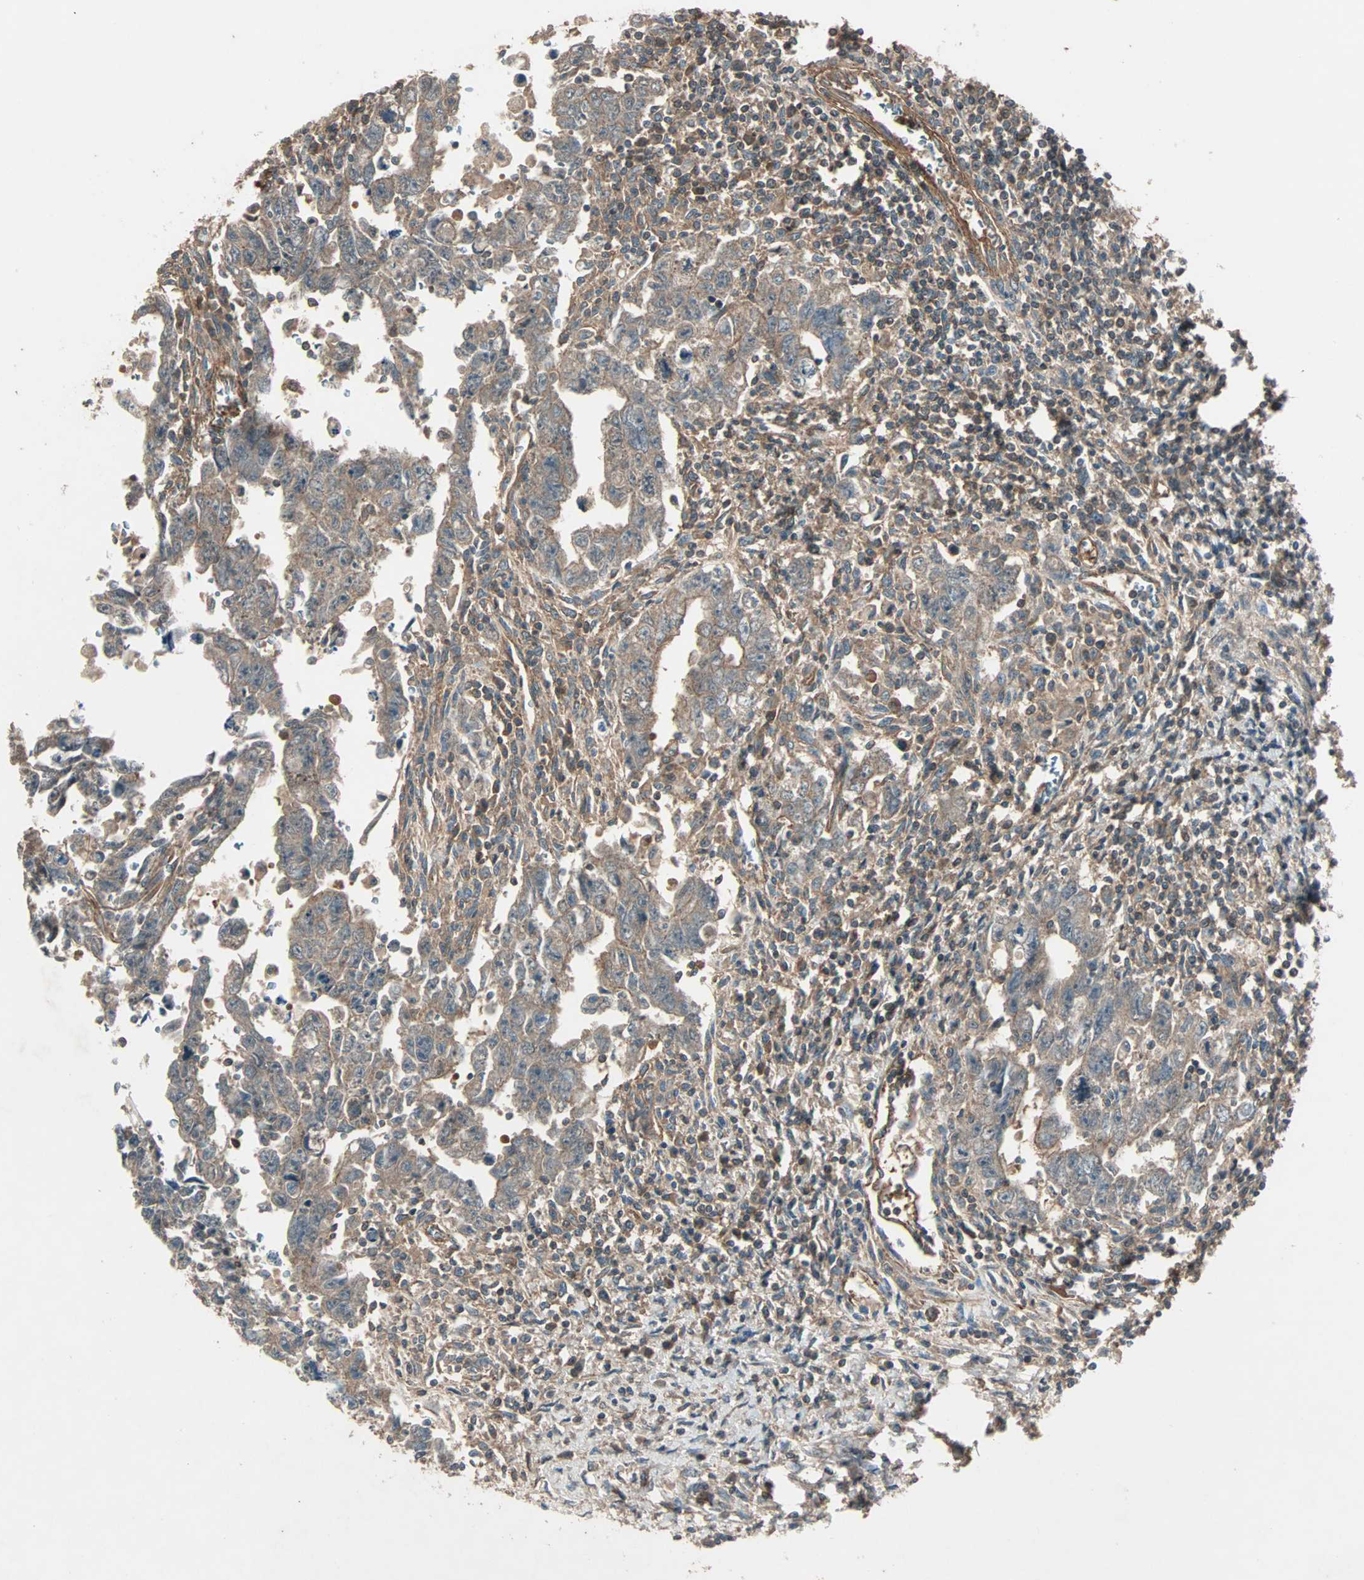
{"staining": {"intensity": "moderate", "quantity": ">75%", "location": "cytoplasmic/membranous"}, "tissue": "testis cancer", "cell_type": "Tumor cells", "image_type": "cancer", "snomed": [{"axis": "morphology", "description": "Carcinoma, Embryonal, NOS"}, {"axis": "topography", "description": "Testis"}], "caption": "This is a photomicrograph of IHC staining of testis cancer (embryonal carcinoma), which shows moderate staining in the cytoplasmic/membranous of tumor cells.", "gene": "GCK", "patient": {"sex": "male", "age": 28}}